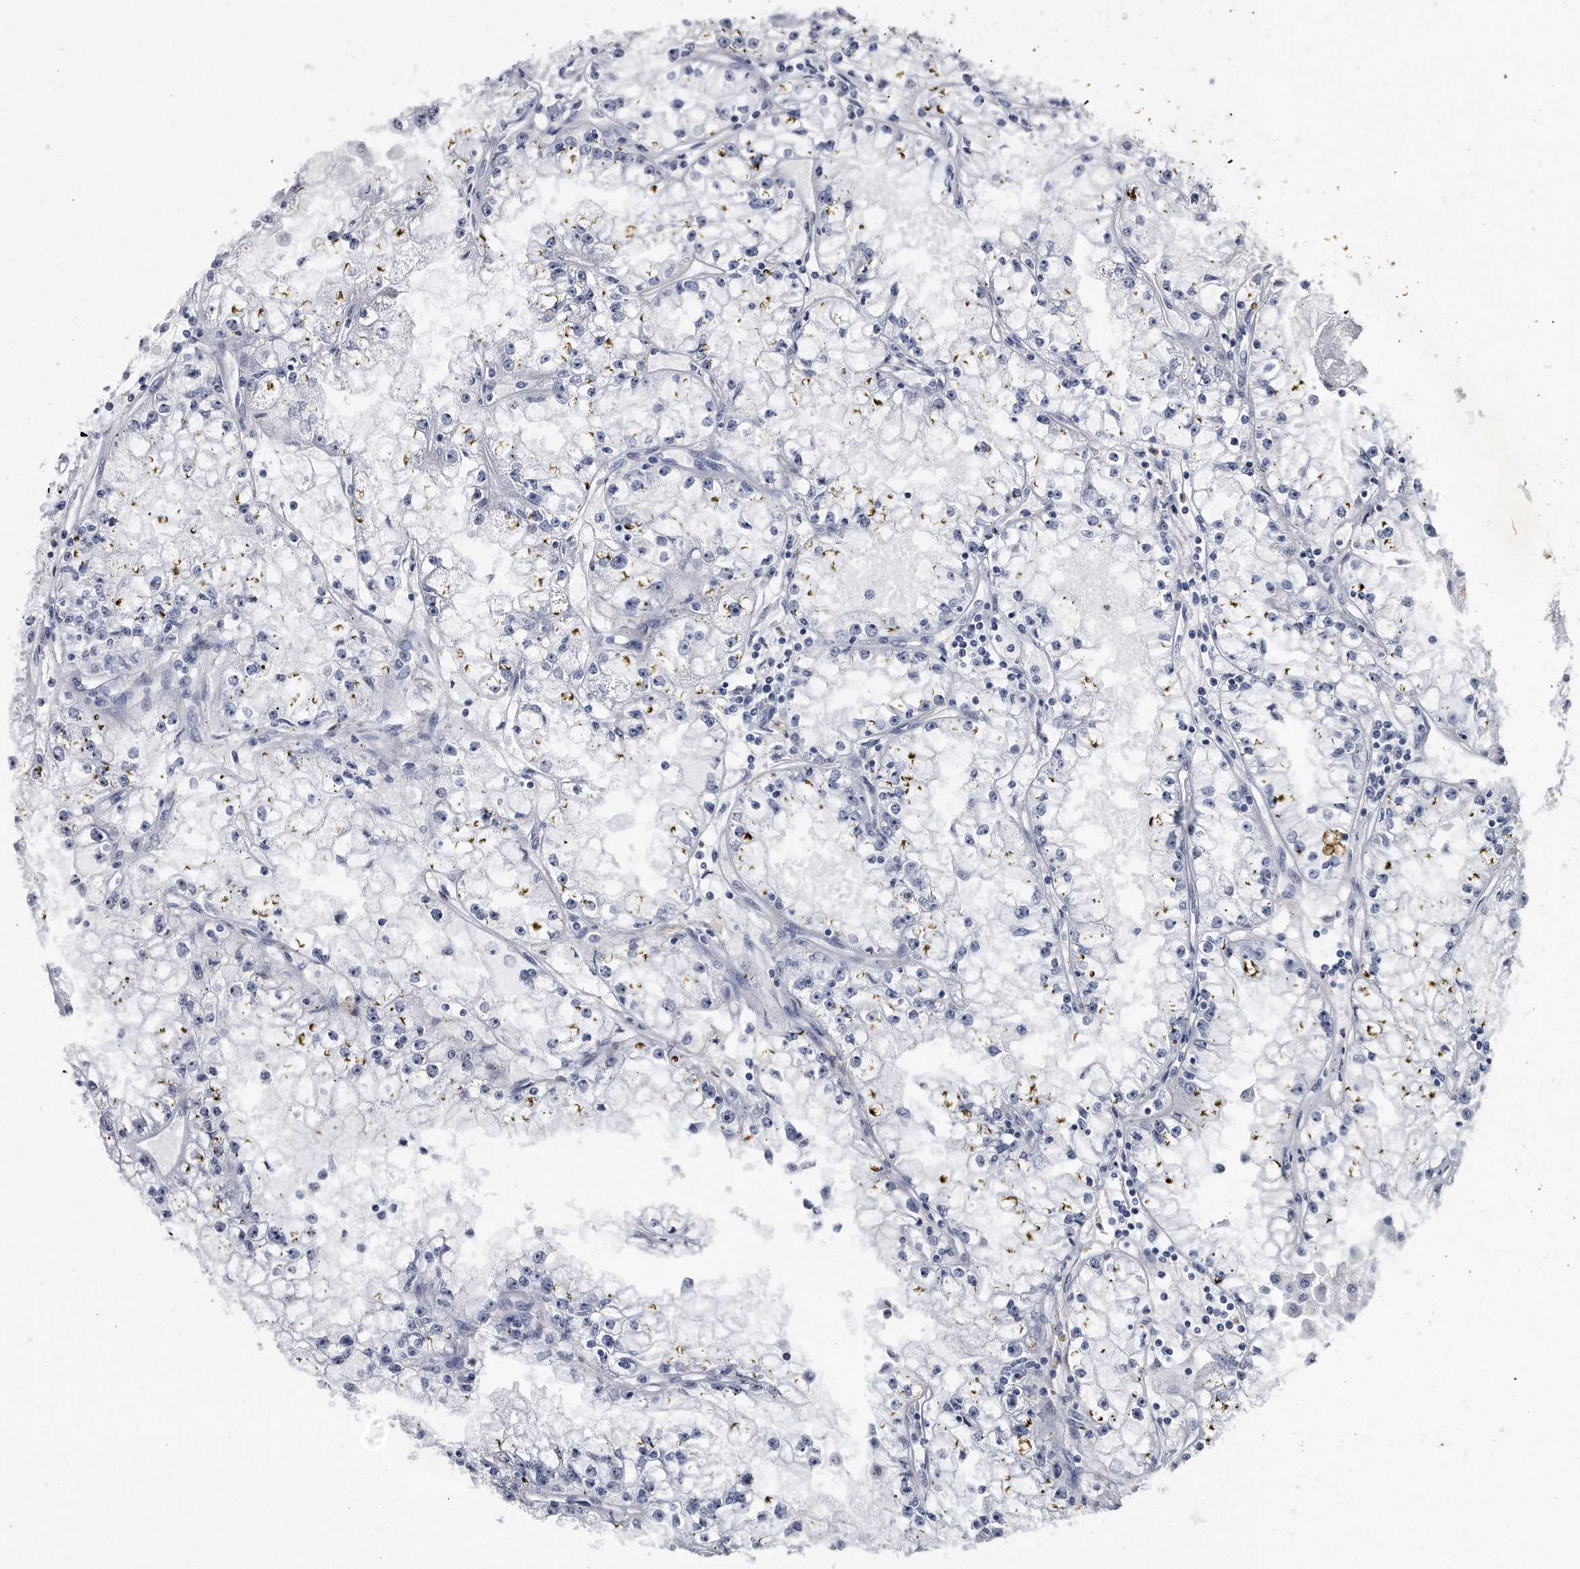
{"staining": {"intensity": "negative", "quantity": "none", "location": "none"}, "tissue": "renal cancer", "cell_type": "Tumor cells", "image_type": "cancer", "snomed": [{"axis": "morphology", "description": "Adenocarcinoma, NOS"}, {"axis": "topography", "description": "Kidney"}], "caption": "This is an IHC photomicrograph of human renal cancer (adenocarcinoma). There is no expression in tumor cells.", "gene": "KLHDC3", "patient": {"sex": "male", "age": 56}}